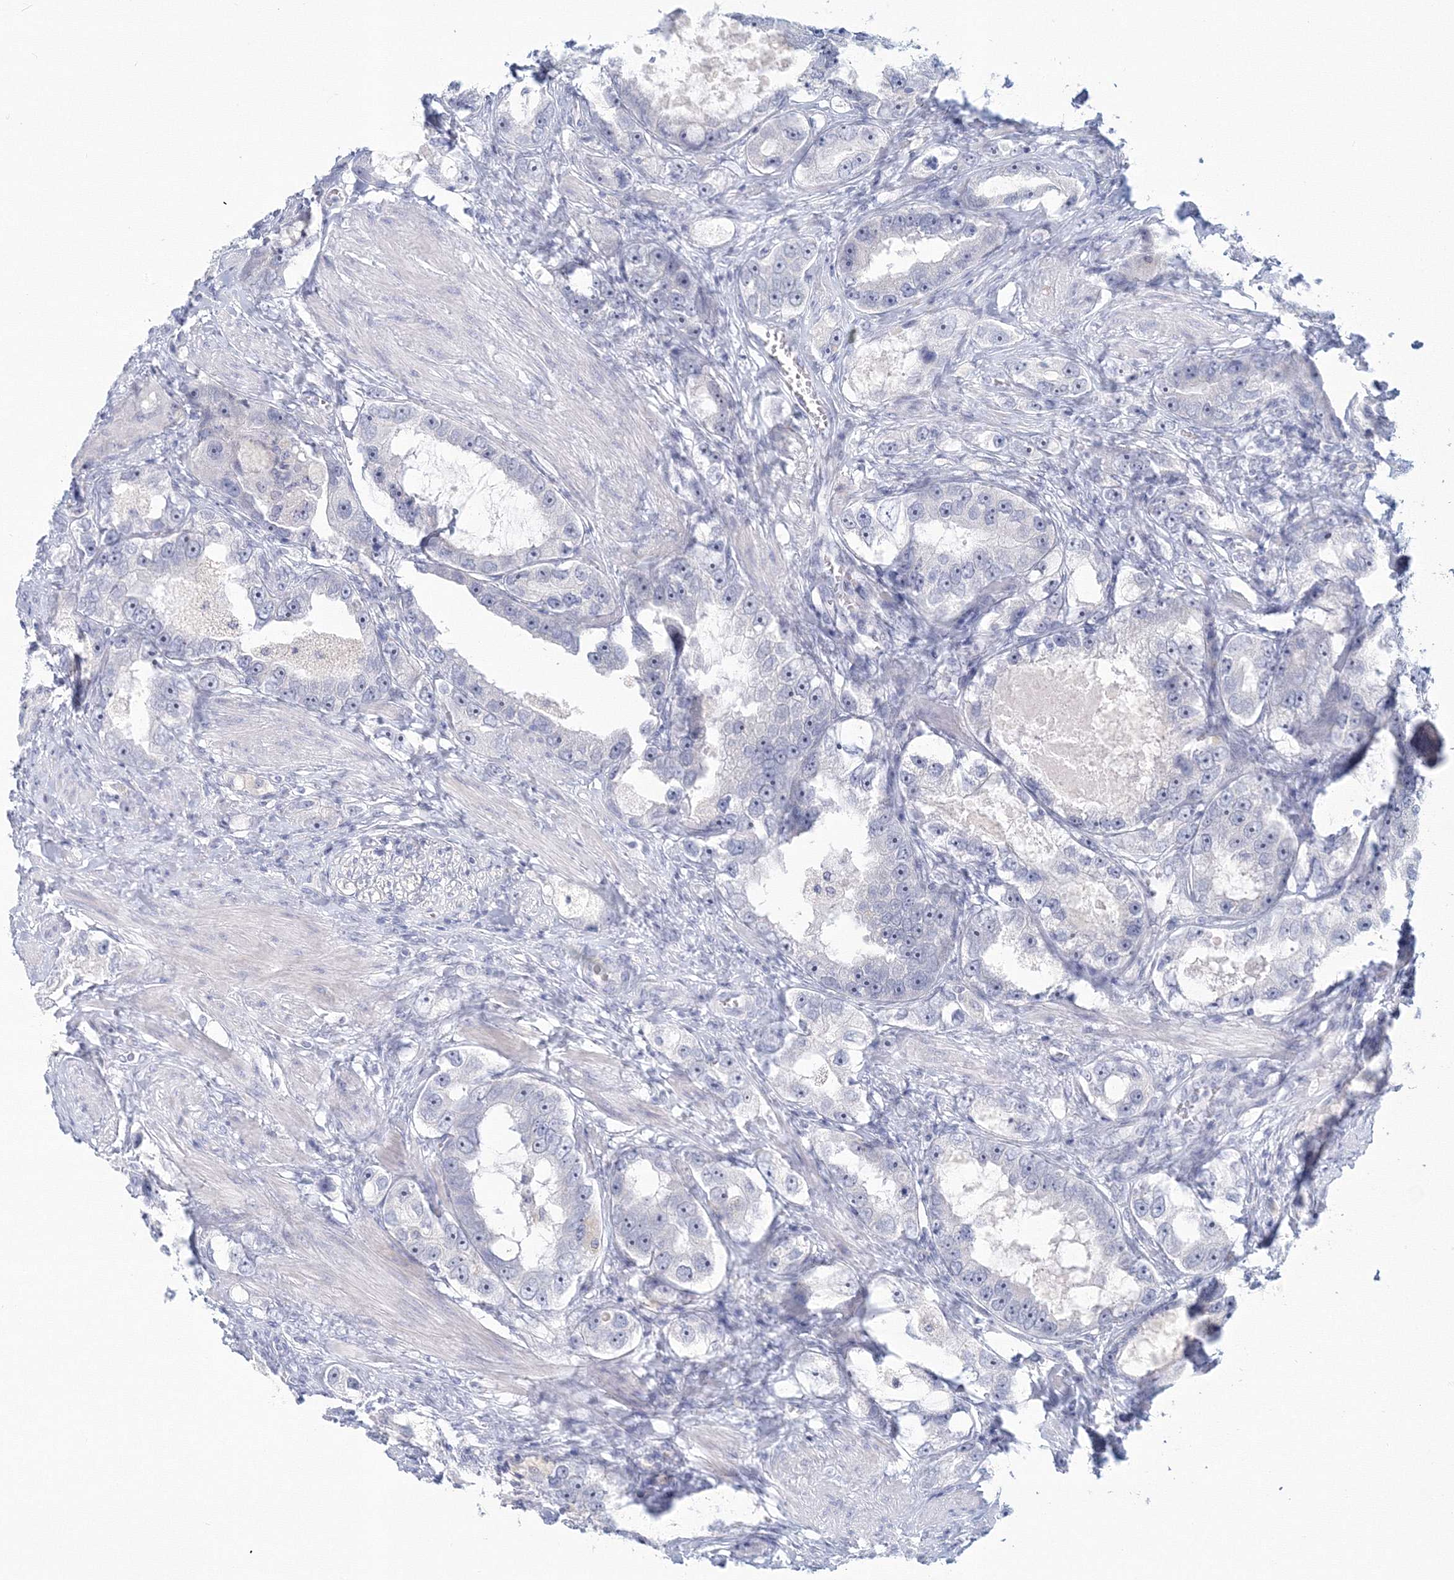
{"staining": {"intensity": "negative", "quantity": "none", "location": "none"}, "tissue": "prostate cancer", "cell_type": "Tumor cells", "image_type": "cancer", "snomed": [{"axis": "morphology", "description": "Adenocarcinoma, High grade"}, {"axis": "topography", "description": "Prostate"}], "caption": "High magnification brightfield microscopy of prostate cancer stained with DAB (3,3'-diaminobenzidine) (brown) and counterstained with hematoxylin (blue): tumor cells show no significant positivity.", "gene": "VSIG1", "patient": {"sex": "male", "age": 63}}